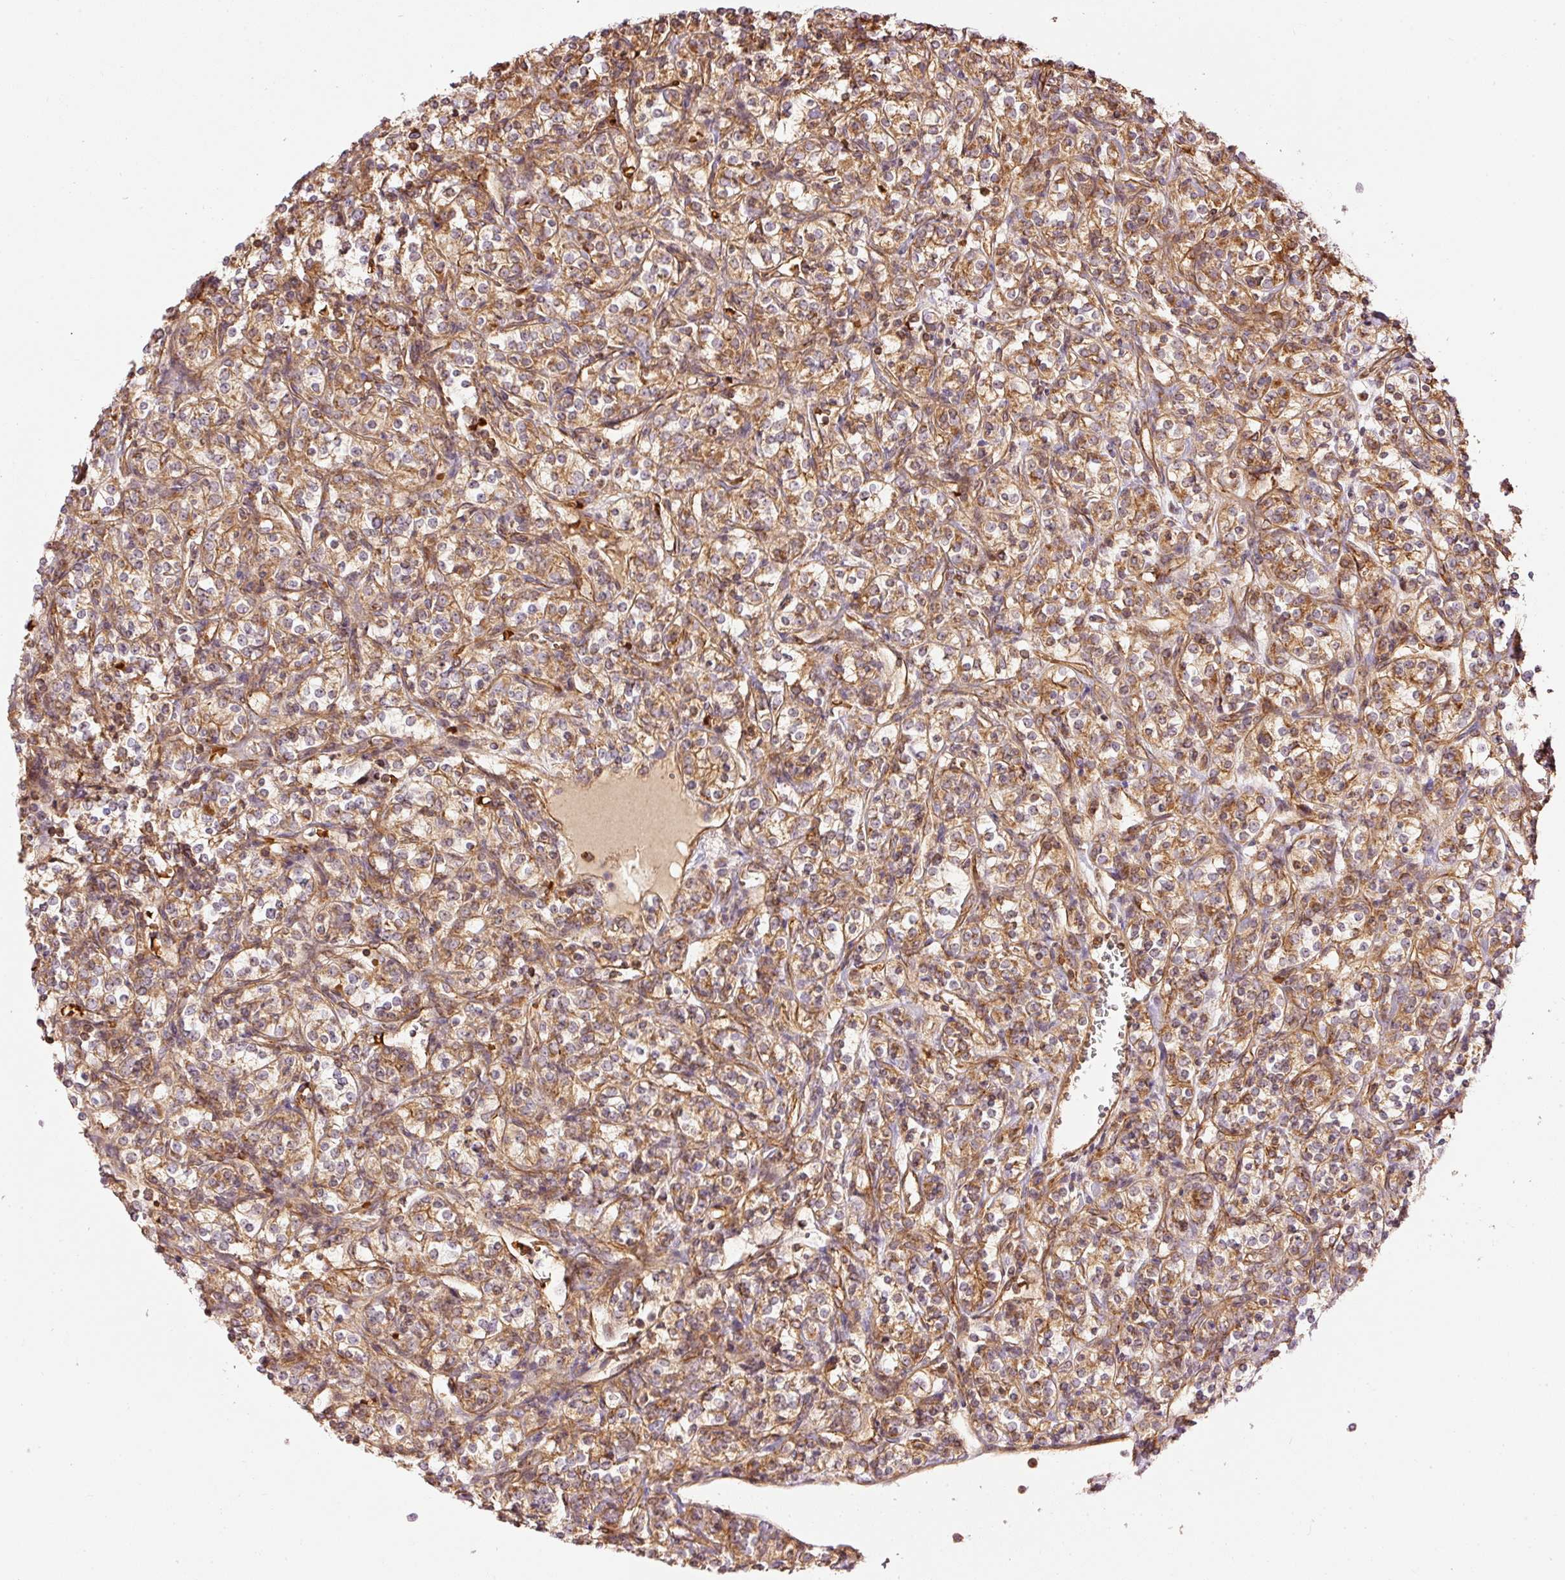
{"staining": {"intensity": "moderate", "quantity": ">75%", "location": "cytoplasmic/membranous"}, "tissue": "renal cancer", "cell_type": "Tumor cells", "image_type": "cancer", "snomed": [{"axis": "morphology", "description": "Adenocarcinoma, NOS"}, {"axis": "topography", "description": "Kidney"}], "caption": "An image of human renal cancer (adenocarcinoma) stained for a protein displays moderate cytoplasmic/membranous brown staining in tumor cells.", "gene": "ADCY4", "patient": {"sex": "male", "age": 77}}